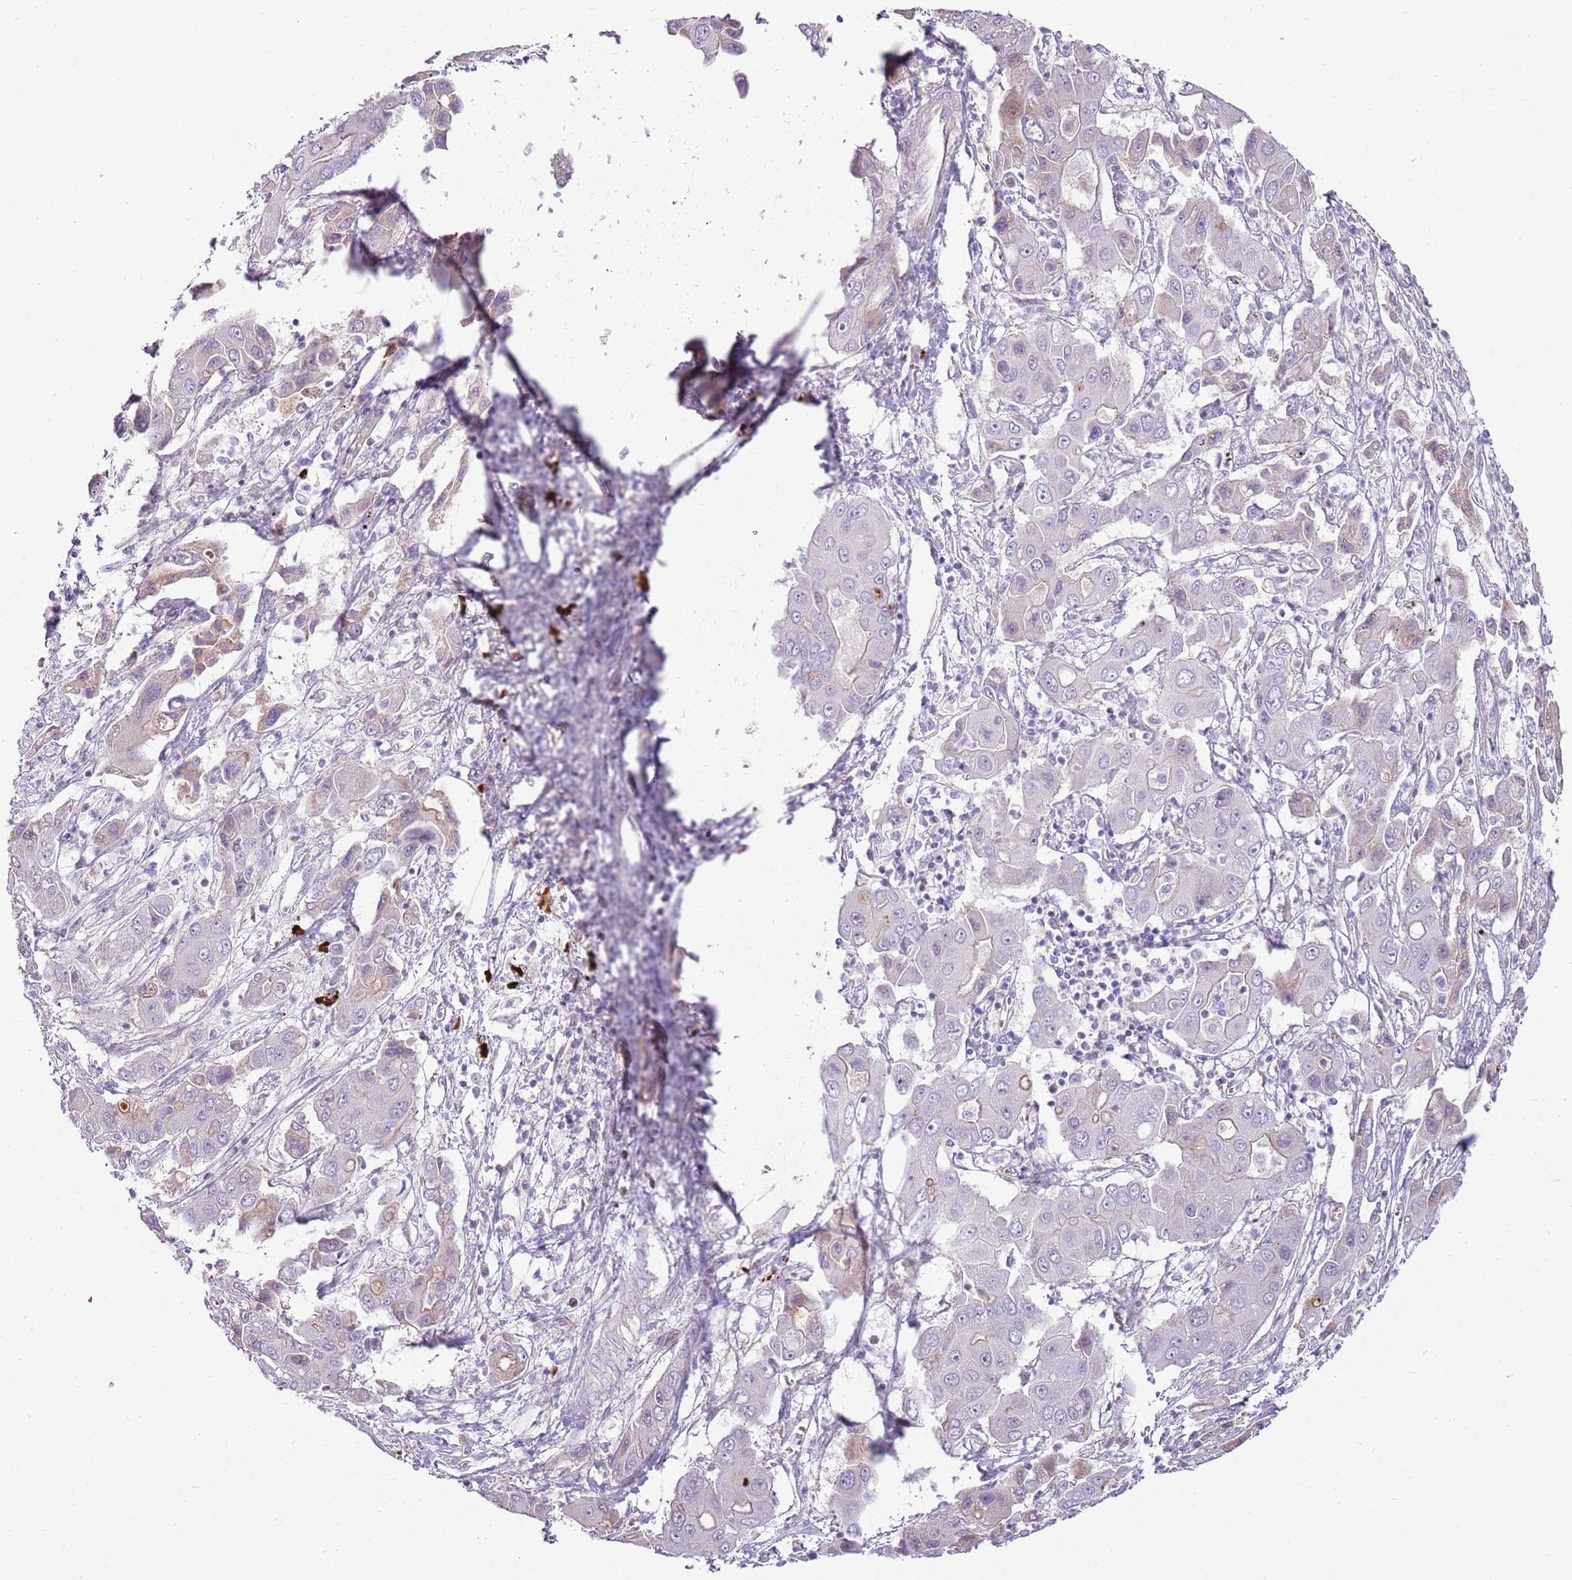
{"staining": {"intensity": "weak", "quantity": "<25%", "location": "cytoplasmic/membranous"}, "tissue": "liver cancer", "cell_type": "Tumor cells", "image_type": "cancer", "snomed": [{"axis": "morphology", "description": "Cholangiocarcinoma"}, {"axis": "topography", "description": "Liver"}], "caption": "An immunohistochemistry micrograph of liver cancer (cholangiocarcinoma) is shown. There is no staining in tumor cells of liver cancer (cholangiocarcinoma).", "gene": "MCUB", "patient": {"sex": "male", "age": 67}}